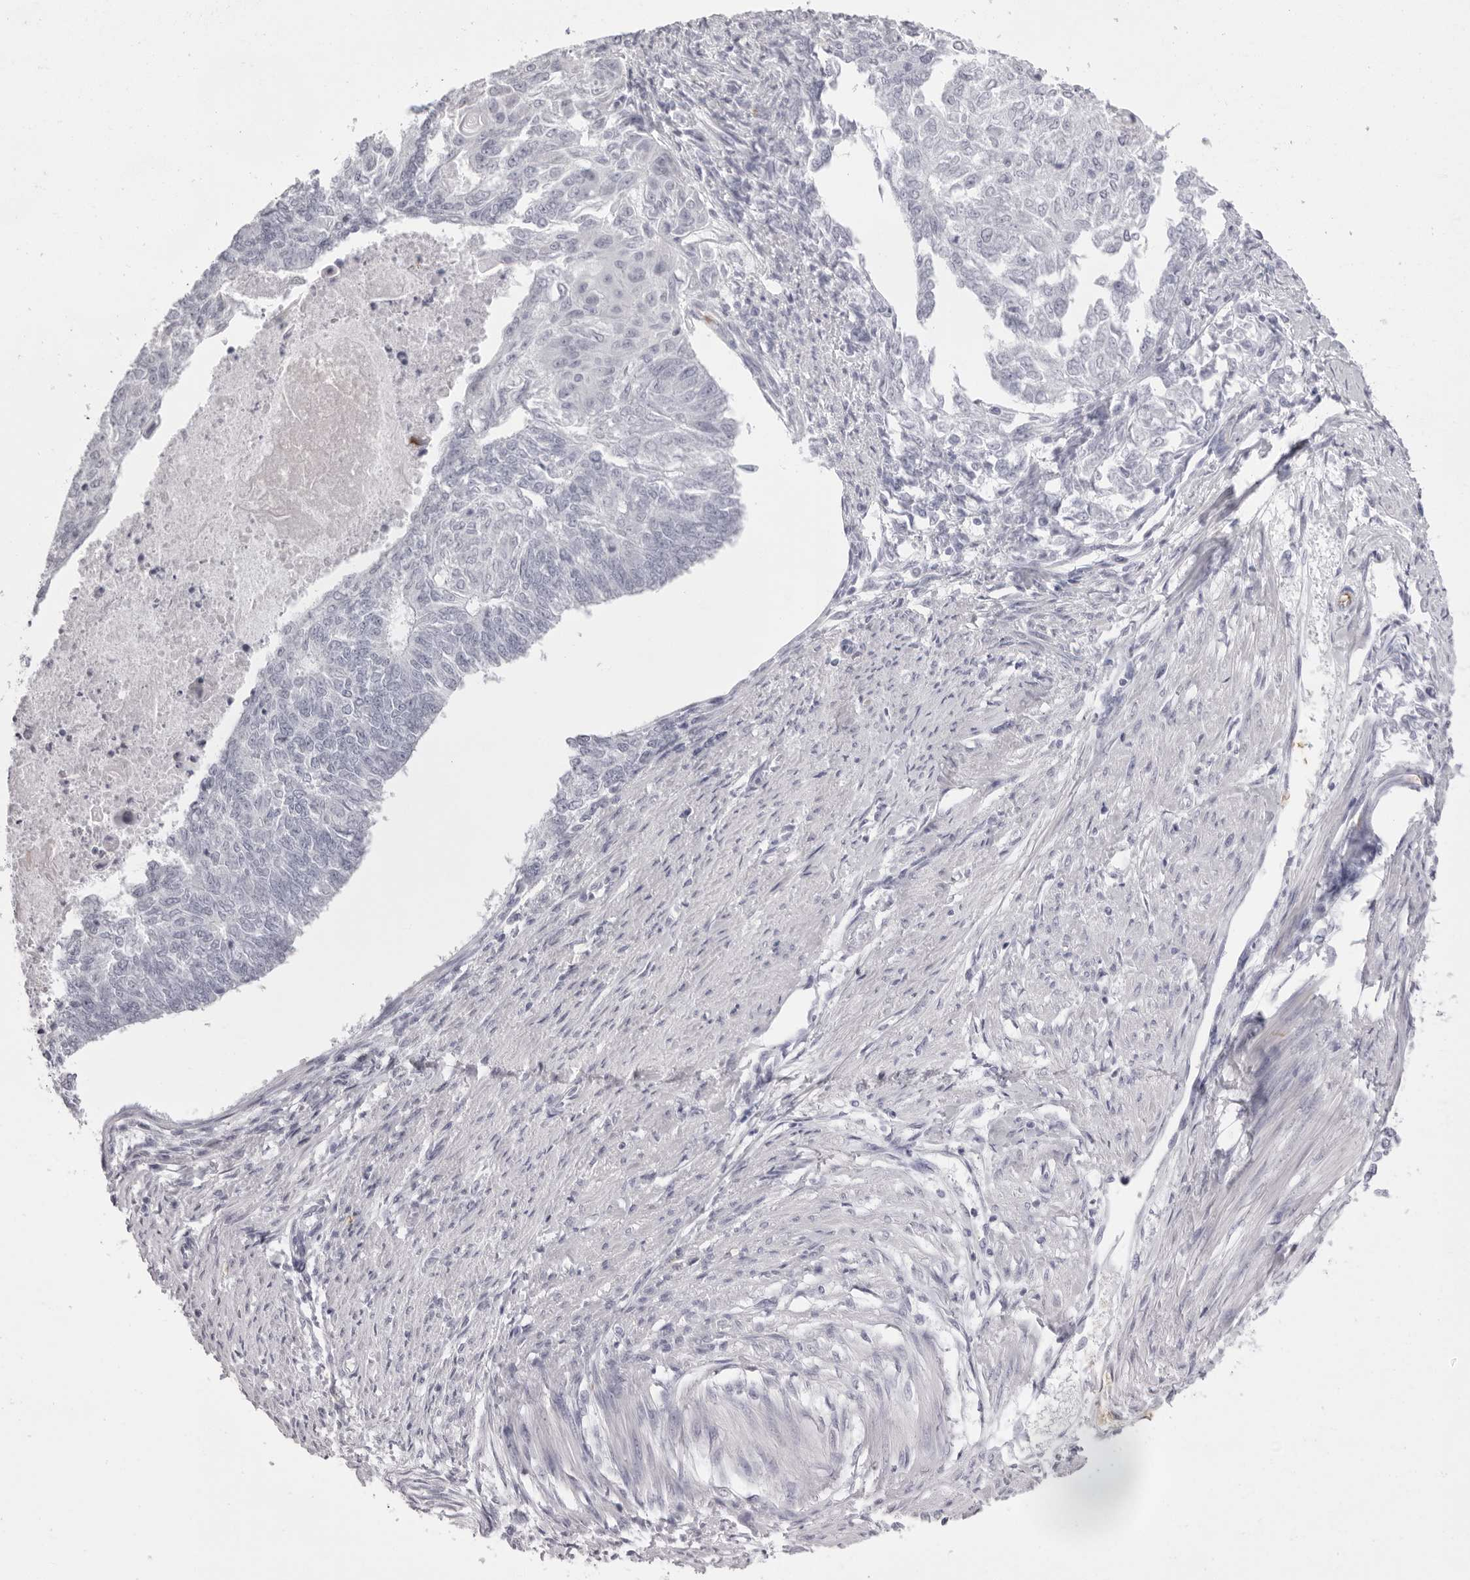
{"staining": {"intensity": "negative", "quantity": "none", "location": "none"}, "tissue": "endometrial cancer", "cell_type": "Tumor cells", "image_type": "cancer", "snomed": [{"axis": "morphology", "description": "Adenocarcinoma, NOS"}, {"axis": "topography", "description": "Endometrium"}], "caption": "Tumor cells show no significant staining in endometrial cancer (adenocarcinoma). (Stains: DAB (3,3'-diaminobenzidine) IHC with hematoxylin counter stain, Microscopy: brightfield microscopy at high magnification).", "gene": "SPTA1", "patient": {"sex": "female", "age": 32}}